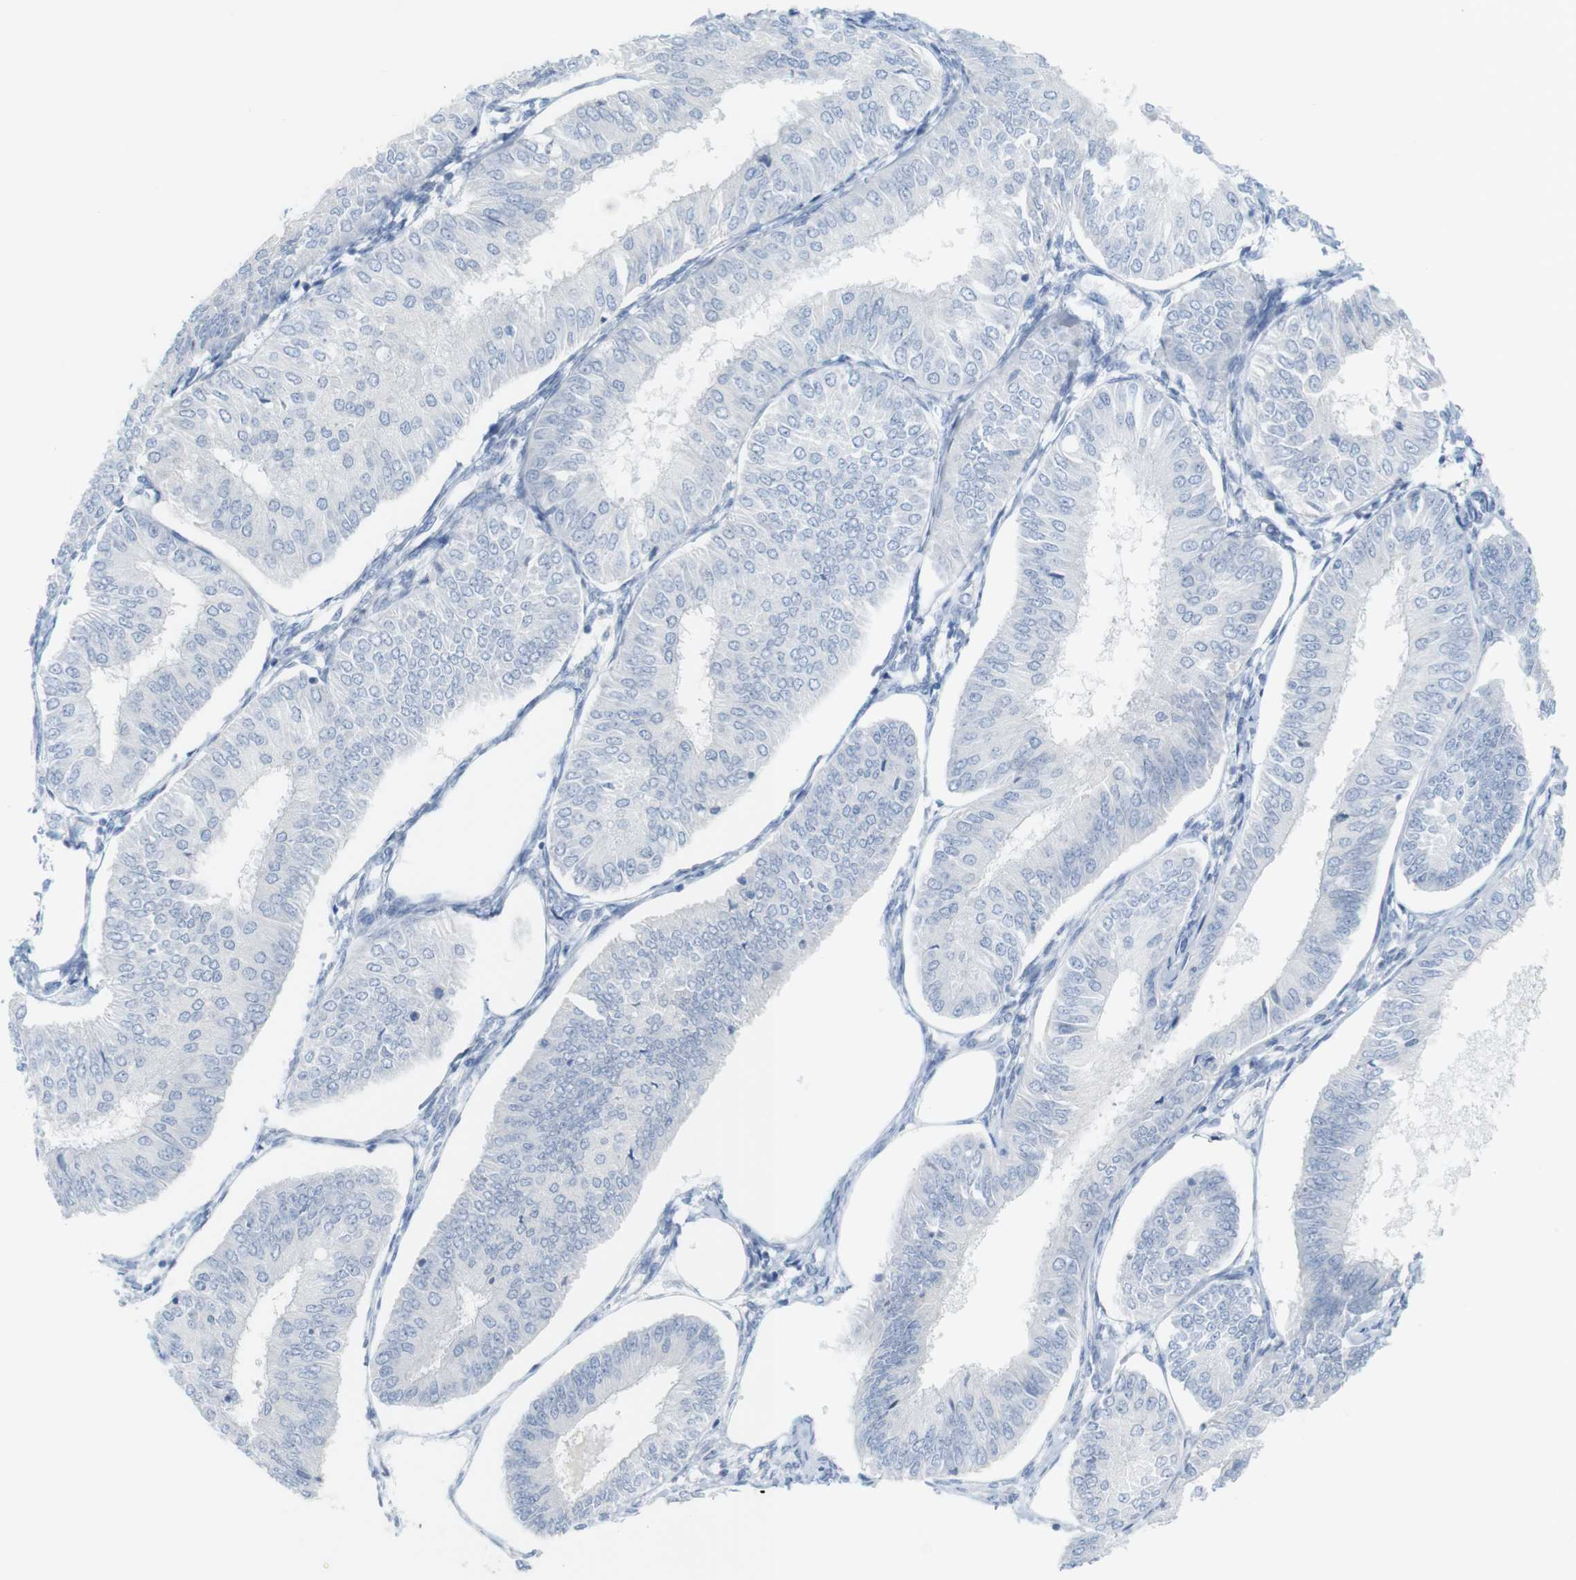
{"staining": {"intensity": "negative", "quantity": "none", "location": "none"}, "tissue": "endometrial cancer", "cell_type": "Tumor cells", "image_type": "cancer", "snomed": [{"axis": "morphology", "description": "Adenocarcinoma, NOS"}, {"axis": "topography", "description": "Endometrium"}], "caption": "This is a histopathology image of immunohistochemistry (IHC) staining of adenocarcinoma (endometrial), which shows no staining in tumor cells.", "gene": "RGS9", "patient": {"sex": "female", "age": 58}}